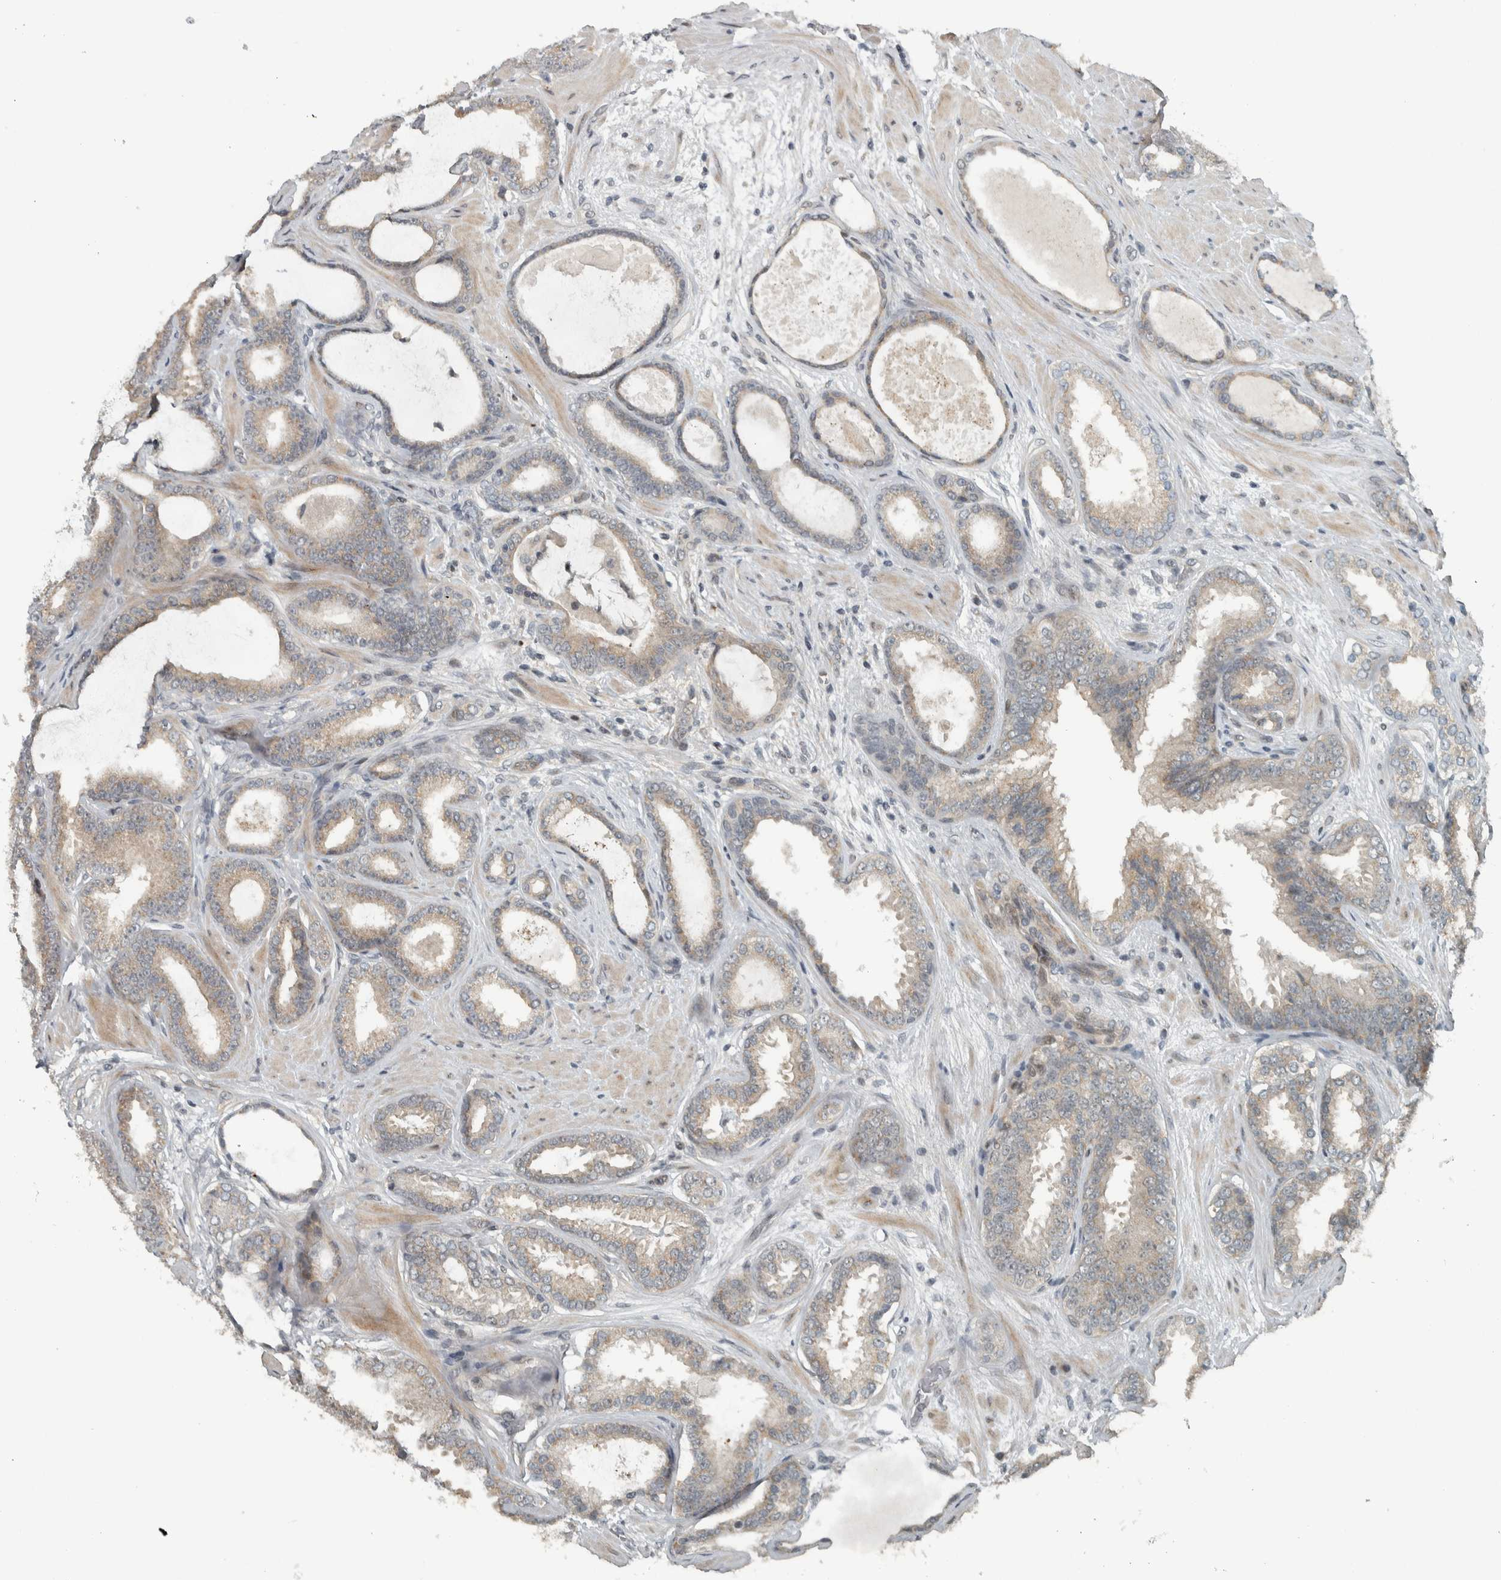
{"staining": {"intensity": "weak", "quantity": "25%-75%", "location": "cytoplasmic/membranous"}, "tissue": "prostate cancer", "cell_type": "Tumor cells", "image_type": "cancer", "snomed": [{"axis": "morphology", "description": "Adenocarcinoma, High grade"}, {"axis": "topography", "description": "Prostate"}], "caption": "DAB immunohistochemical staining of high-grade adenocarcinoma (prostate) displays weak cytoplasmic/membranous protein expression in about 25%-75% of tumor cells. The staining was performed using DAB, with brown indicating positive protein expression. Nuclei are stained blue with hematoxylin.", "gene": "NAPG", "patient": {"sex": "male", "age": 60}}